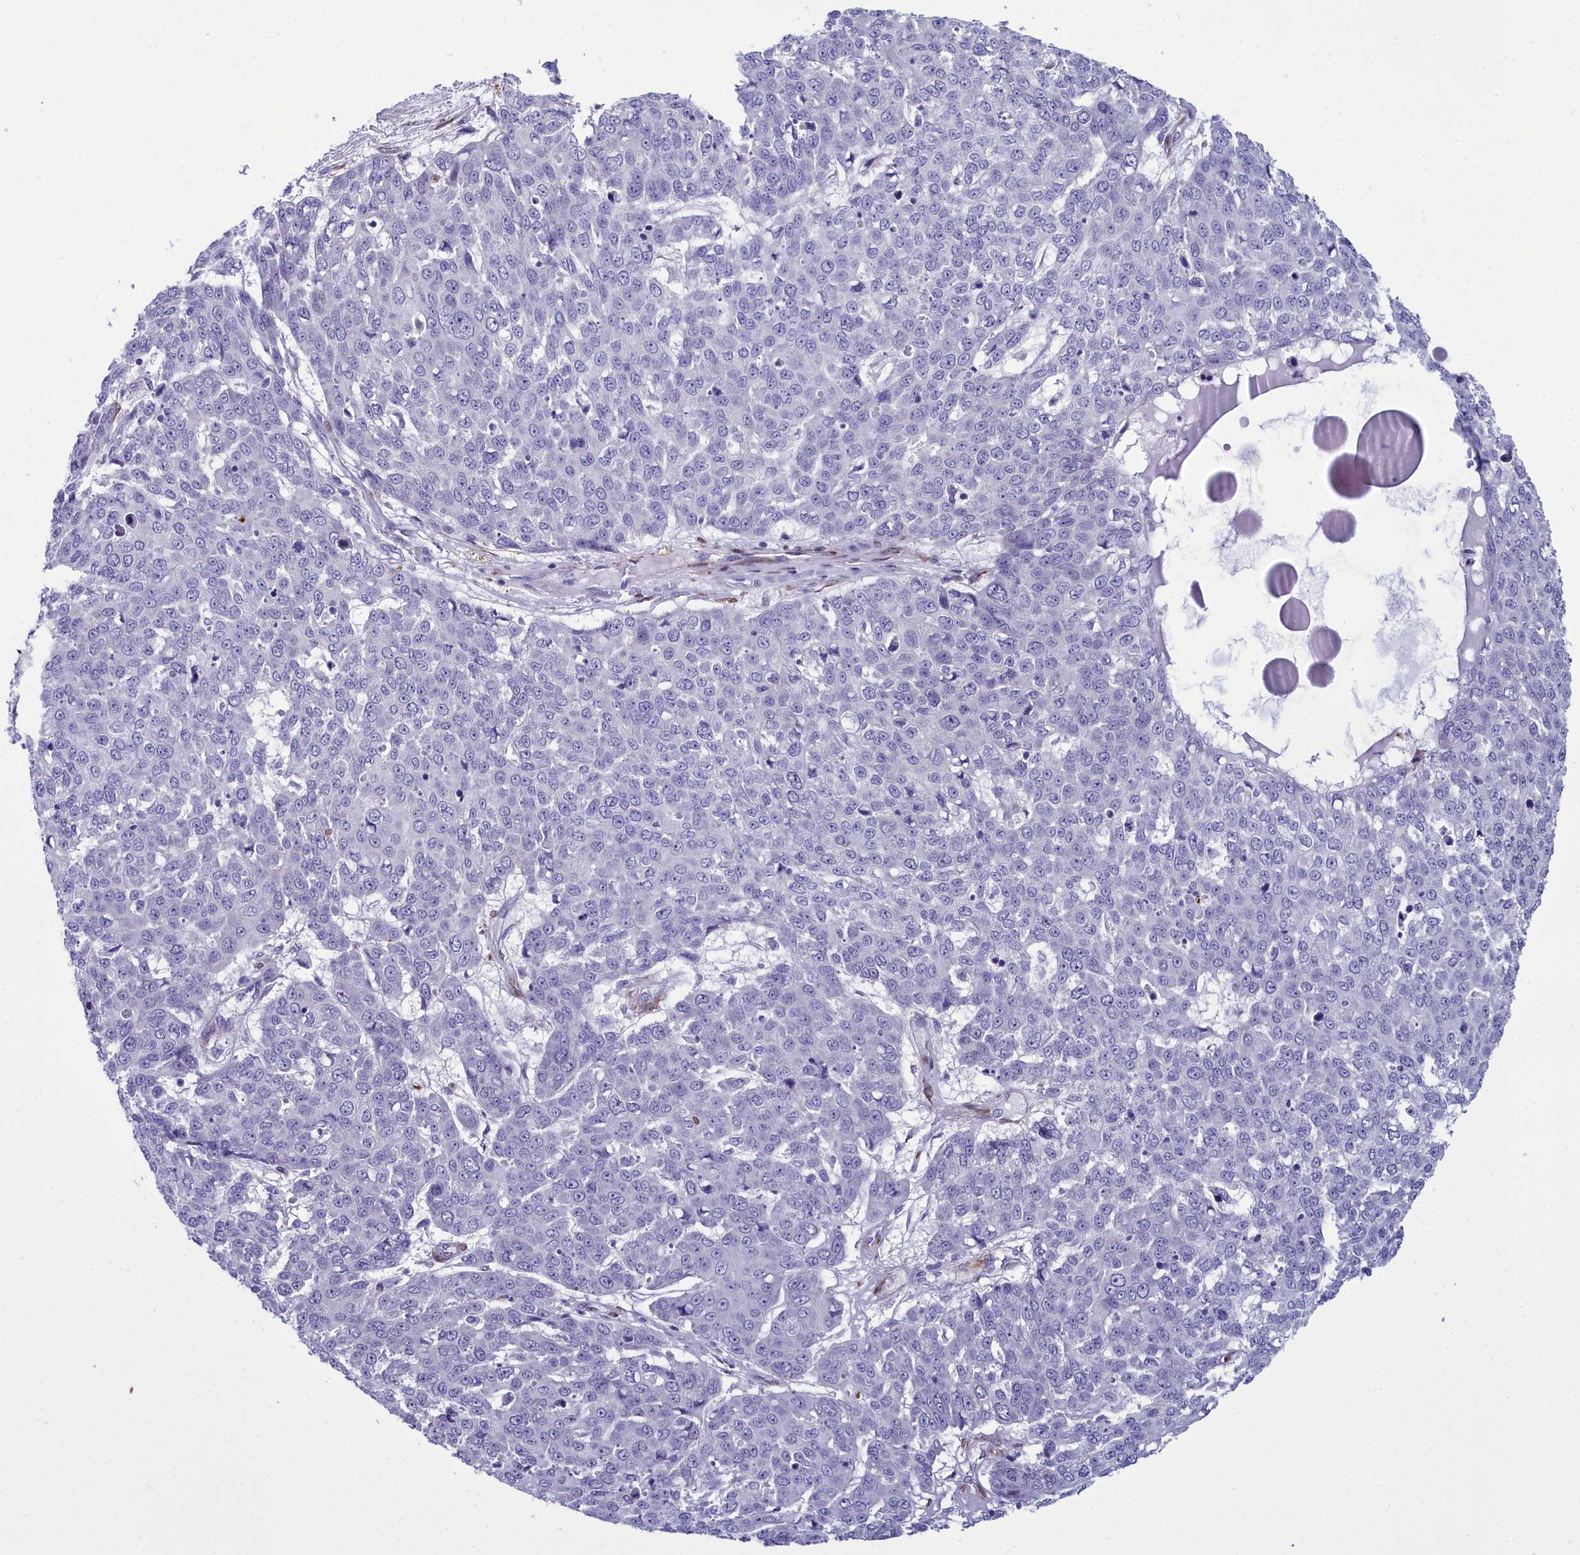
{"staining": {"intensity": "negative", "quantity": "none", "location": "none"}, "tissue": "skin cancer", "cell_type": "Tumor cells", "image_type": "cancer", "snomed": [{"axis": "morphology", "description": "Squamous cell carcinoma, NOS"}, {"axis": "topography", "description": "Skin"}], "caption": "Skin cancer was stained to show a protein in brown. There is no significant positivity in tumor cells.", "gene": "PPP1R14A", "patient": {"sex": "male", "age": 71}}